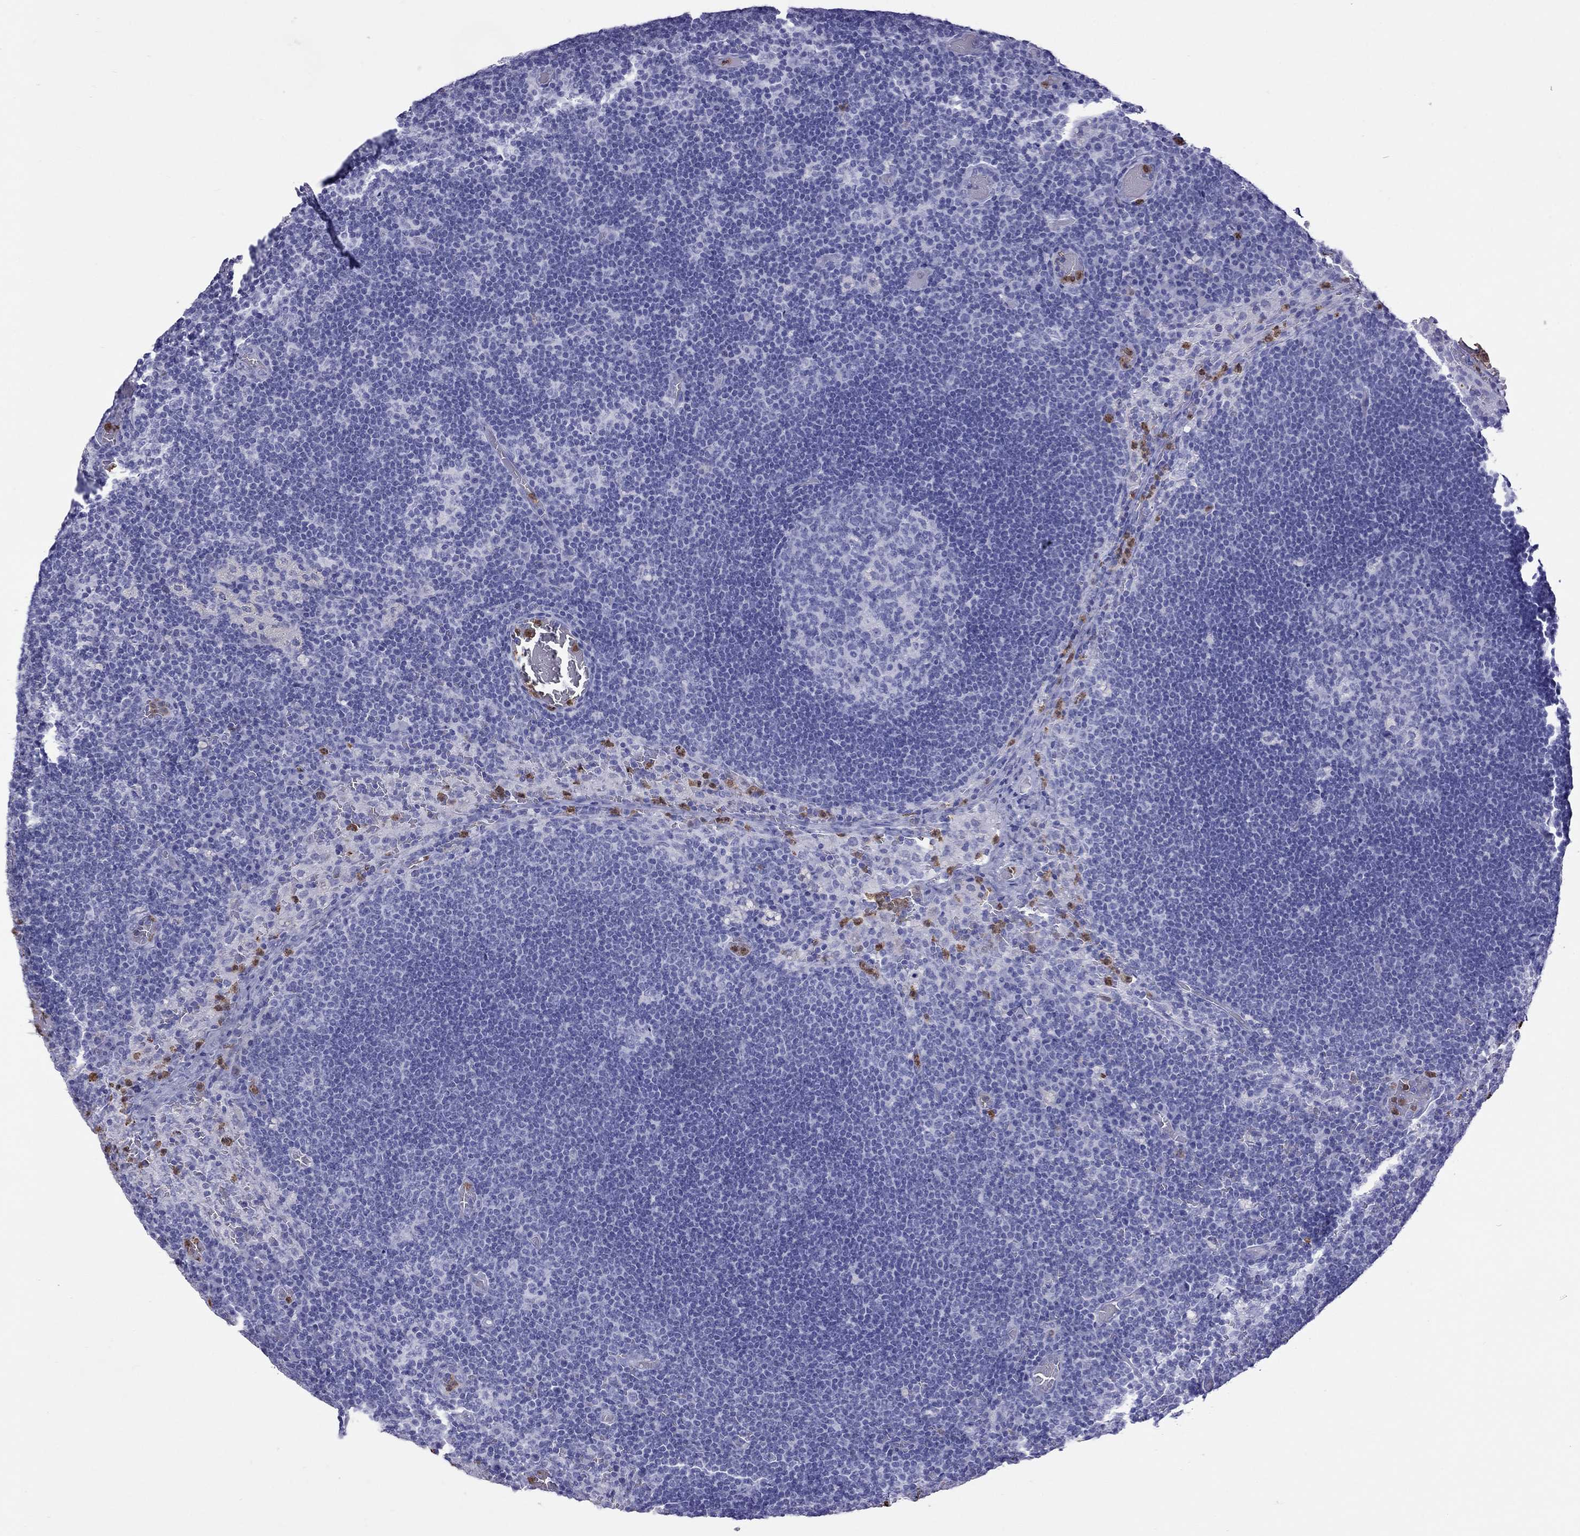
{"staining": {"intensity": "negative", "quantity": "none", "location": "none"}, "tissue": "lymph node", "cell_type": "Germinal center cells", "image_type": "normal", "snomed": [{"axis": "morphology", "description": "Normal tissue, NOS"}, {"axis": "topography", "description": "Lymph node"}], "caption": "This is a image of immunohistochemistry staining of benign lymph node, which shows no expression in germinal center cells. Nuclei are stained in blue.", "gene": "SLAMF1", "patient": {"sex": "male", "age": 63}}